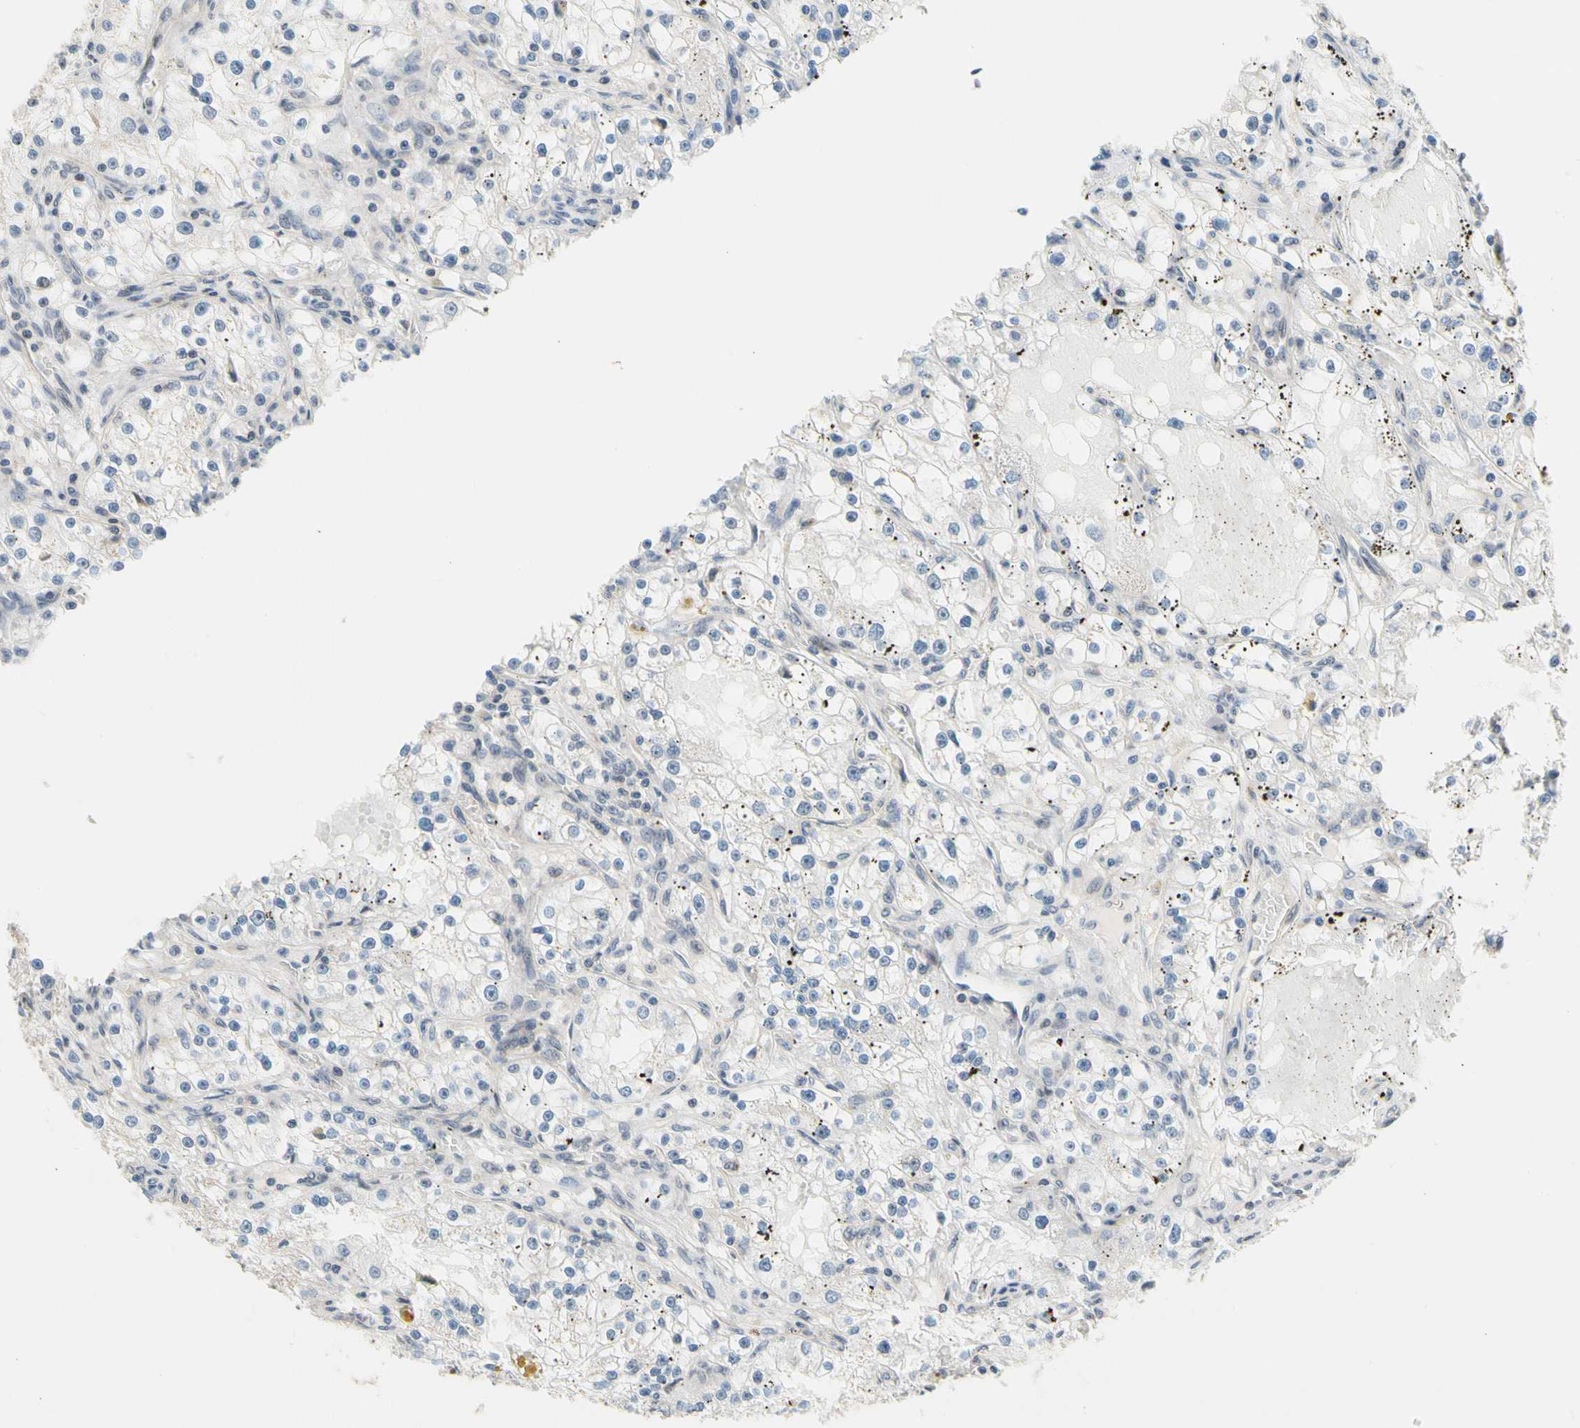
{"staining": {"intensity": "weak", "quantity": "<25%", "location": "cytoplasmic/membranous"}, "tissue": "renal cancer", "cell_type": "Tumor cells", "image_type": "cancer", "snomed": [{"axis": "morphology", "description": "Adenocarcinoma, NOS"}, {"axis": "topography", "description": "Kidney"}], "caption": "Tumor cells are negative for protein expression in human adenocarcinoma (renal).", "gene": "NGEF", "patient": {"sex": "male", "age": 56}}